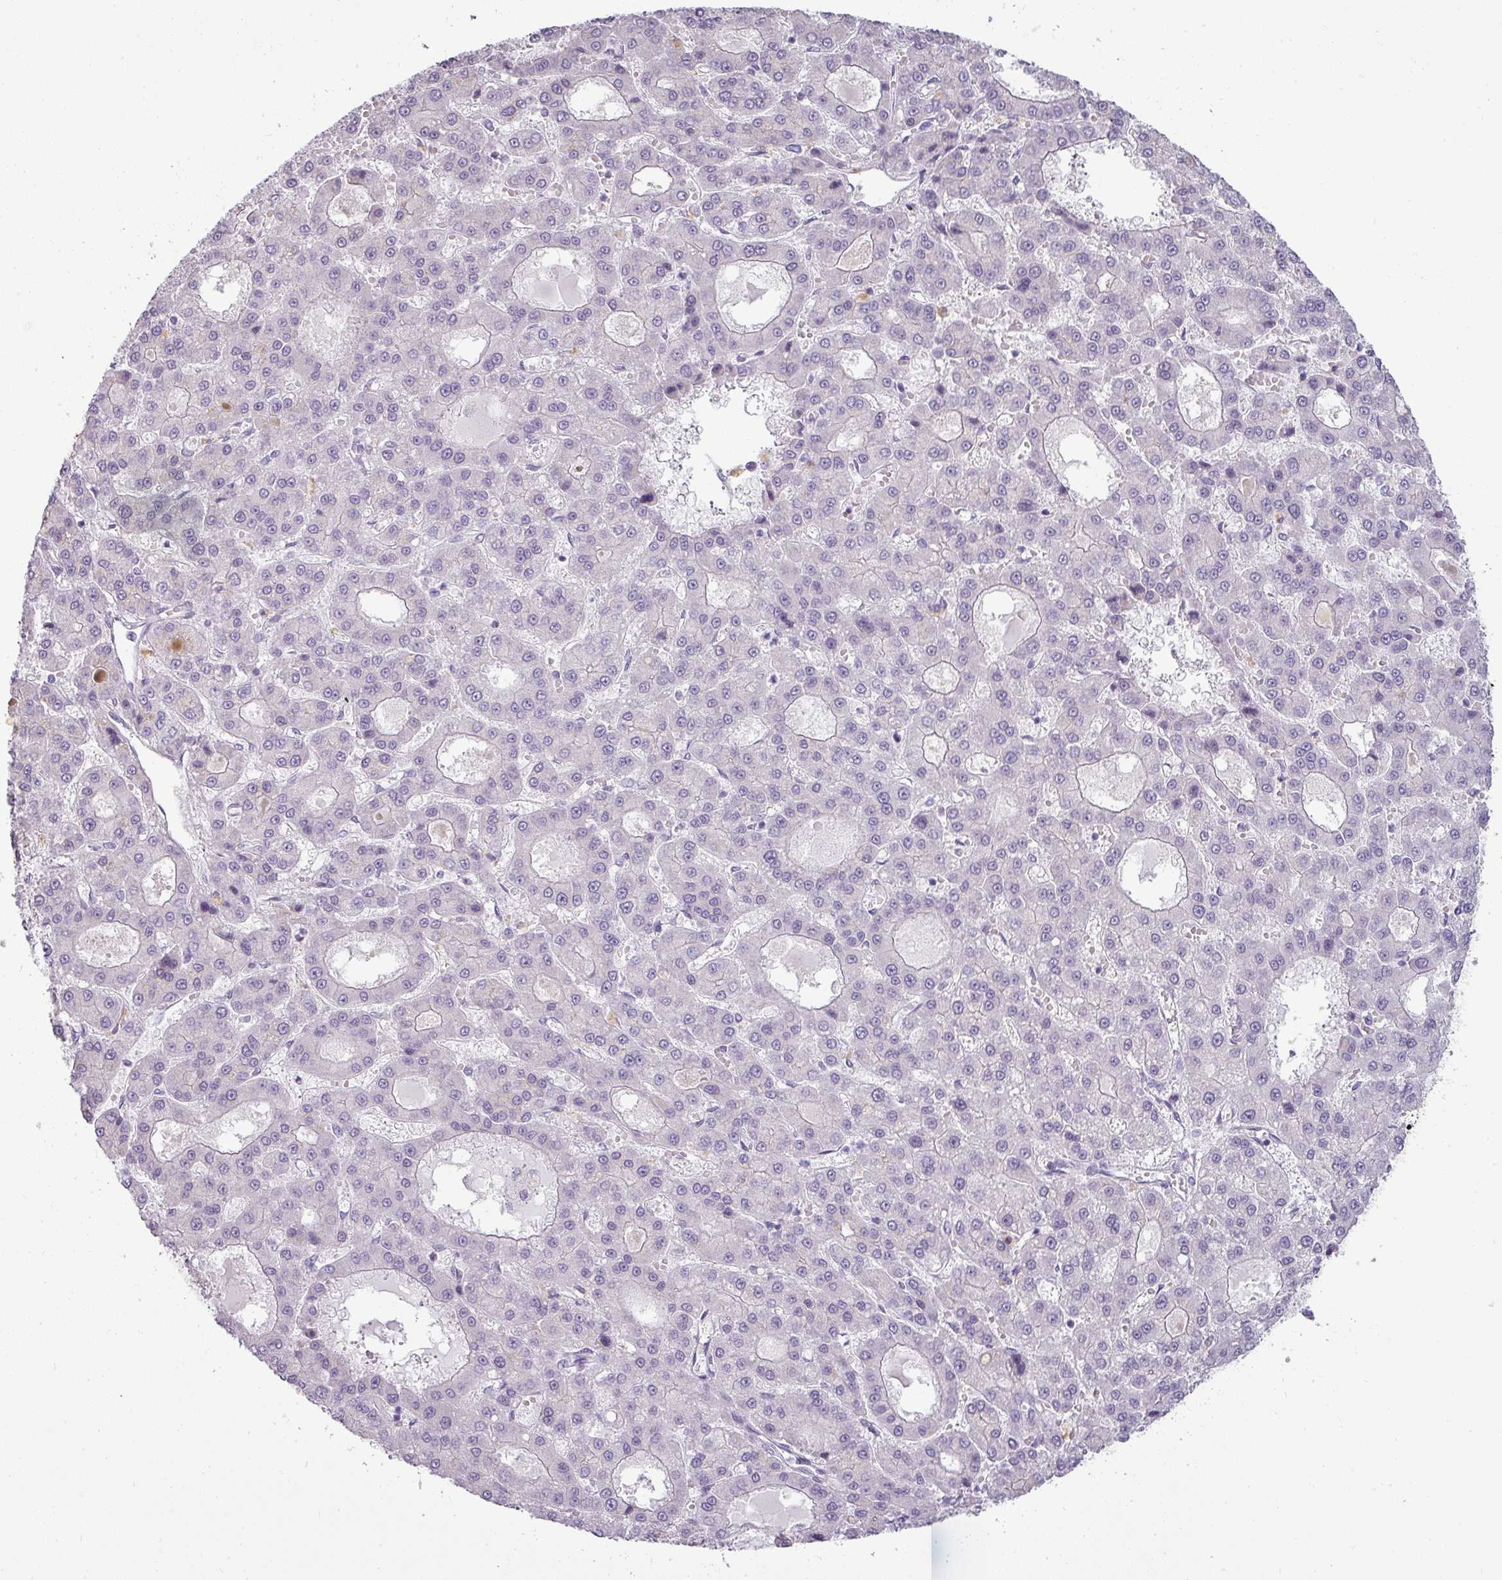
{"staining": {"intensity": "negative", "quantity": "none", "location": "none"}, "tissue": "liver cancer", "cell_type": "Tumor cells", "image_type": "cancer", "snomed": [{"axis": "morphology", "description": "Carcinoma, Hepatocellular, NOS"}, {"axis": "topography", "description": "Liver"}], "caption": "This micrograph is of hepatocellular carcinoma (liver) stained with IHC to label a protein in brown with the nuclei are counter-stained blue. There is no expression in tumor cells.", "gene": "ASB1", "patient": {"sex": "male", "age": 70}}